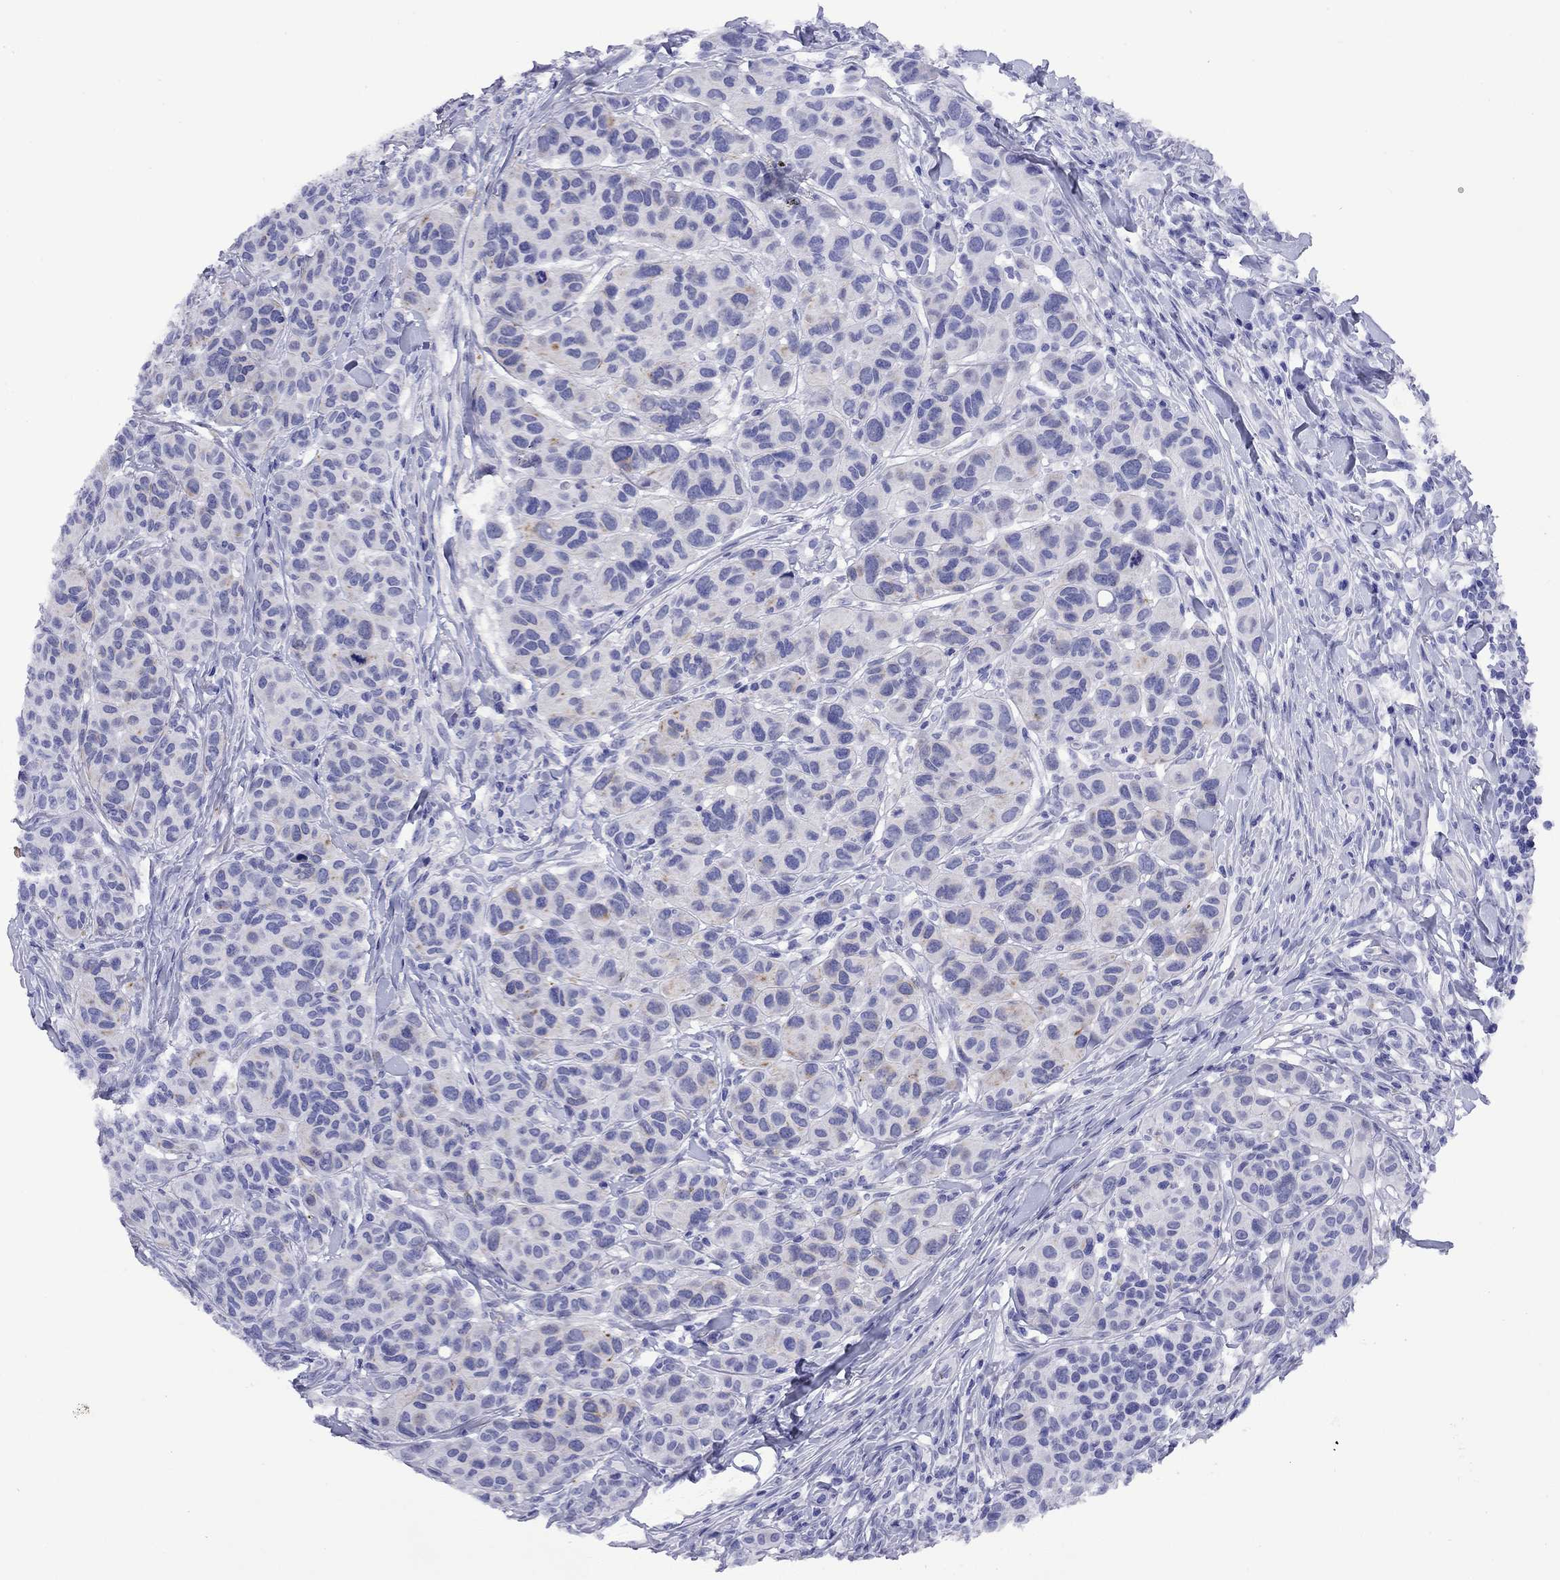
{"staining": {"intensity": "weak", "quantity": "<25%", "location": "cytoplasmic/membranous"}, "tissue": "melanoma", "cell_type": "Tumor cells", "image_type": "cancer", "snomed": [{"axis": "morphology", "description": "Malignant melanoma, NOS"}, {"axis": "topography", "description": "Skin"}], "caption": "The immunohistochemistry (IHC) micrograph has no significant expression in tumor cells of malignant melanoma tissue.", "gene": "CMYA5", "patient": {"sex": "male", "age": 79}}